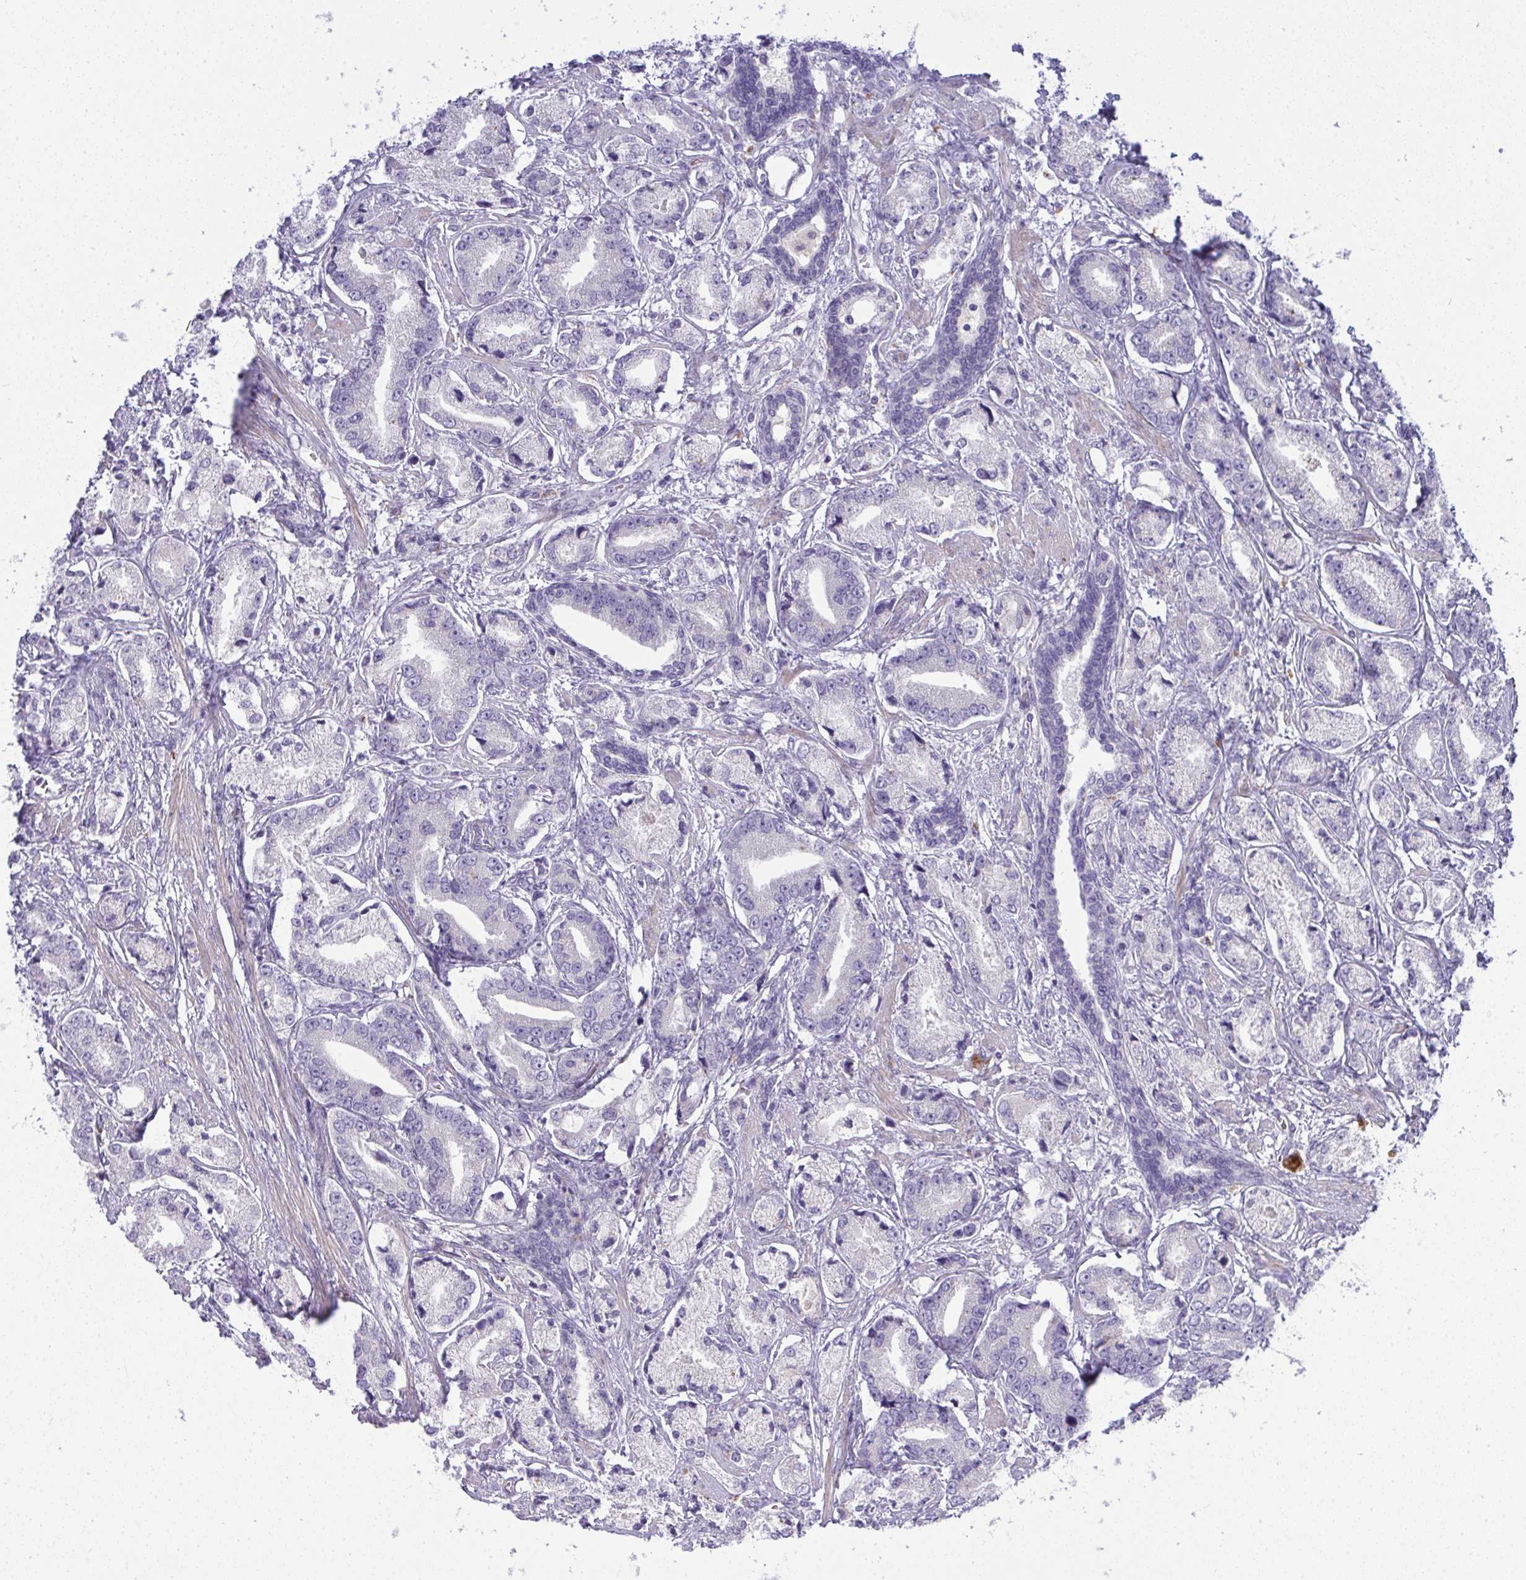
{"staining": {"intensity": "negative", "quantity": "none", "location": "none"}, "tissue": "prostate cancer", "cell_type": "Tumor cells", "image_type": "cancer", "snomed": [{"axis": "morphology", "description": "Adenocarcinoma, High grade"}, {"axis": "topography", "description": "Prostate and seminal vesicle, NOS"}], "caption": "High magnification brightfield microscopy of prostate cancer (high-grade adenocarcinoma) stained with DAB (brown) and counterstained with hematoxylin (blue): tumor cells show no significant positivity.", "gene": "SPTB", "patient": {"sex": "male", "age": 61}}